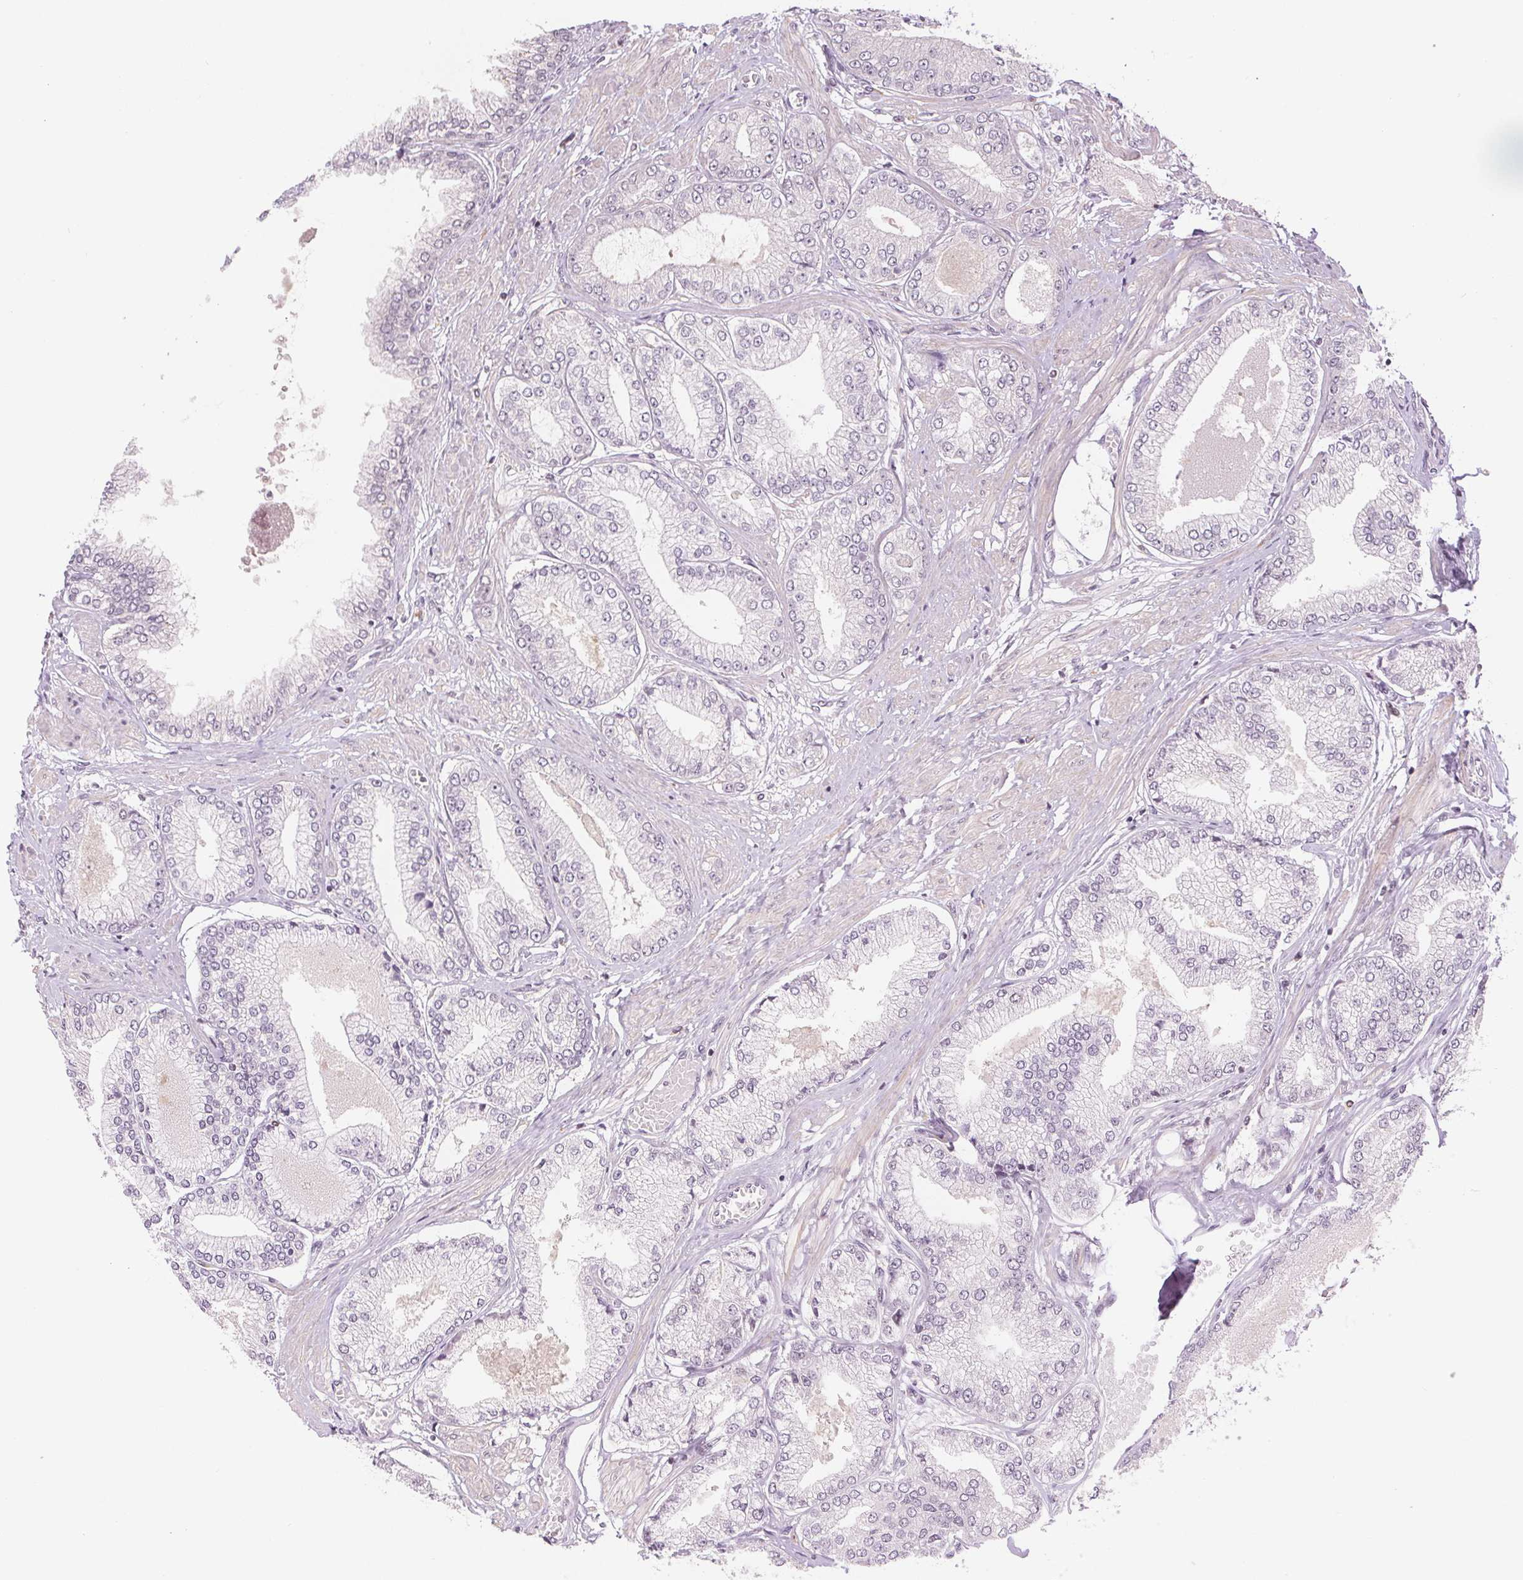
{"staining": {"intensity": "negative", "quantity": "none", "location": "none"}, "tissue": "prostate cancer", "cell_type": "Tumor cells", "image_type": "cancer", "snomed": [{"axis": "morphology", "description": "Adenocarcinoma, Low grade"}, {"axis": "topography", "description": "Prostate"}], "caption": "Prostate cancer stained for a protein using immunohistochemistry (IHC) reveals no positivity tumor cells.", "gene": "DEK", "patient": {"sex": "male", "age": 55}}